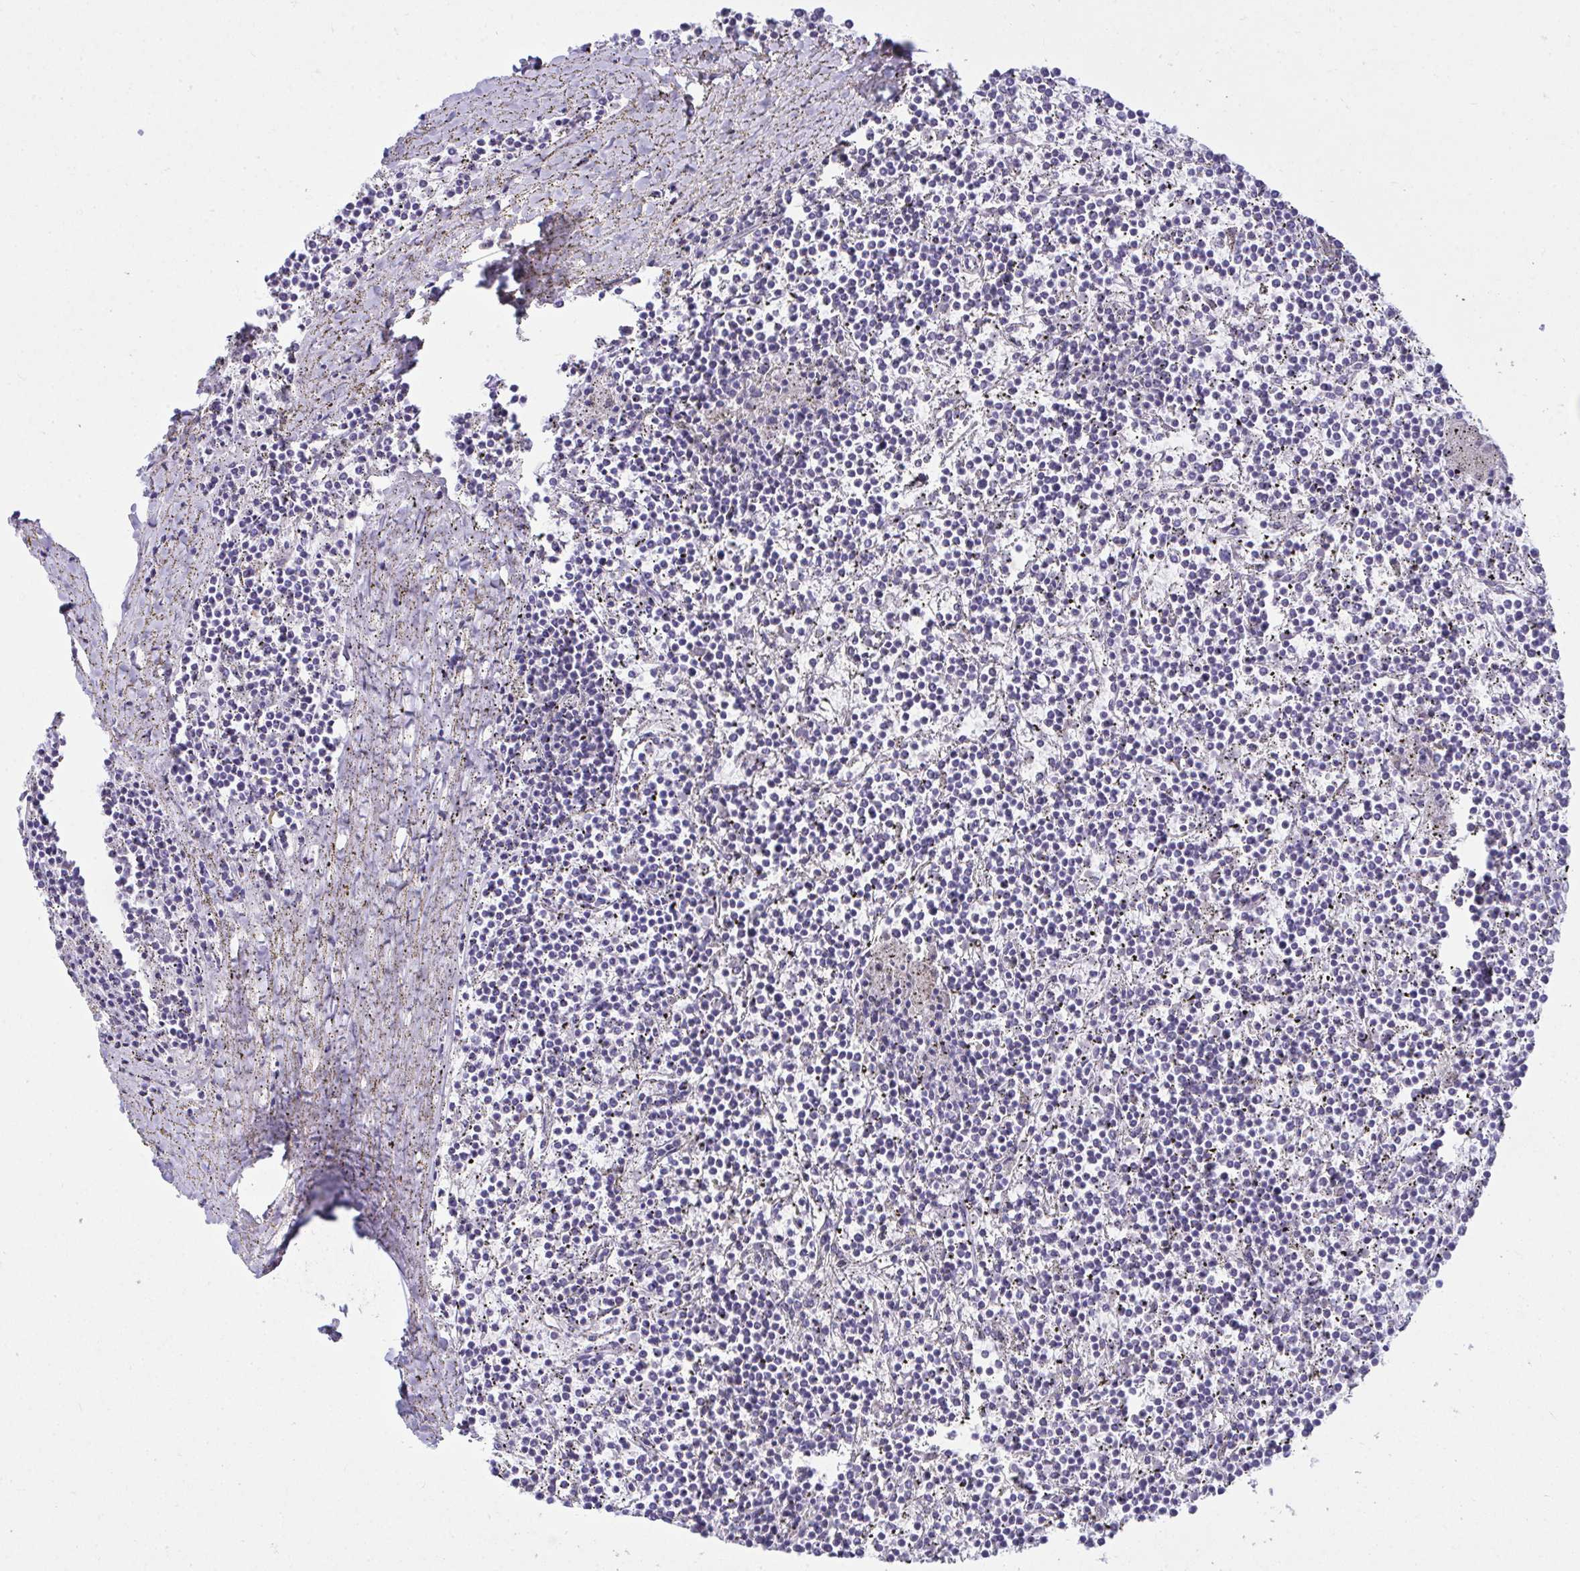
{"staining": {"intensity": "negative", "quantity": "none", "location": "none"}, "tissue": "lymphoma", "cell_type": "Tumor cells", "image_type": "cancer", "snomed": [{"axis": "morphology", "description": "Malignant lymphoma, non-Hodgkin's type, Low grade"}, {"axis": "topography", "description": "Spleen"}], "caption": "Low-grade malignant lymphoma, non-Hodgkin's type was stained to show a protein in brown. There is no significant staining in tumor cells.", "gene": "OR5F1", "patient": {"sex": "female", "age": 19}}